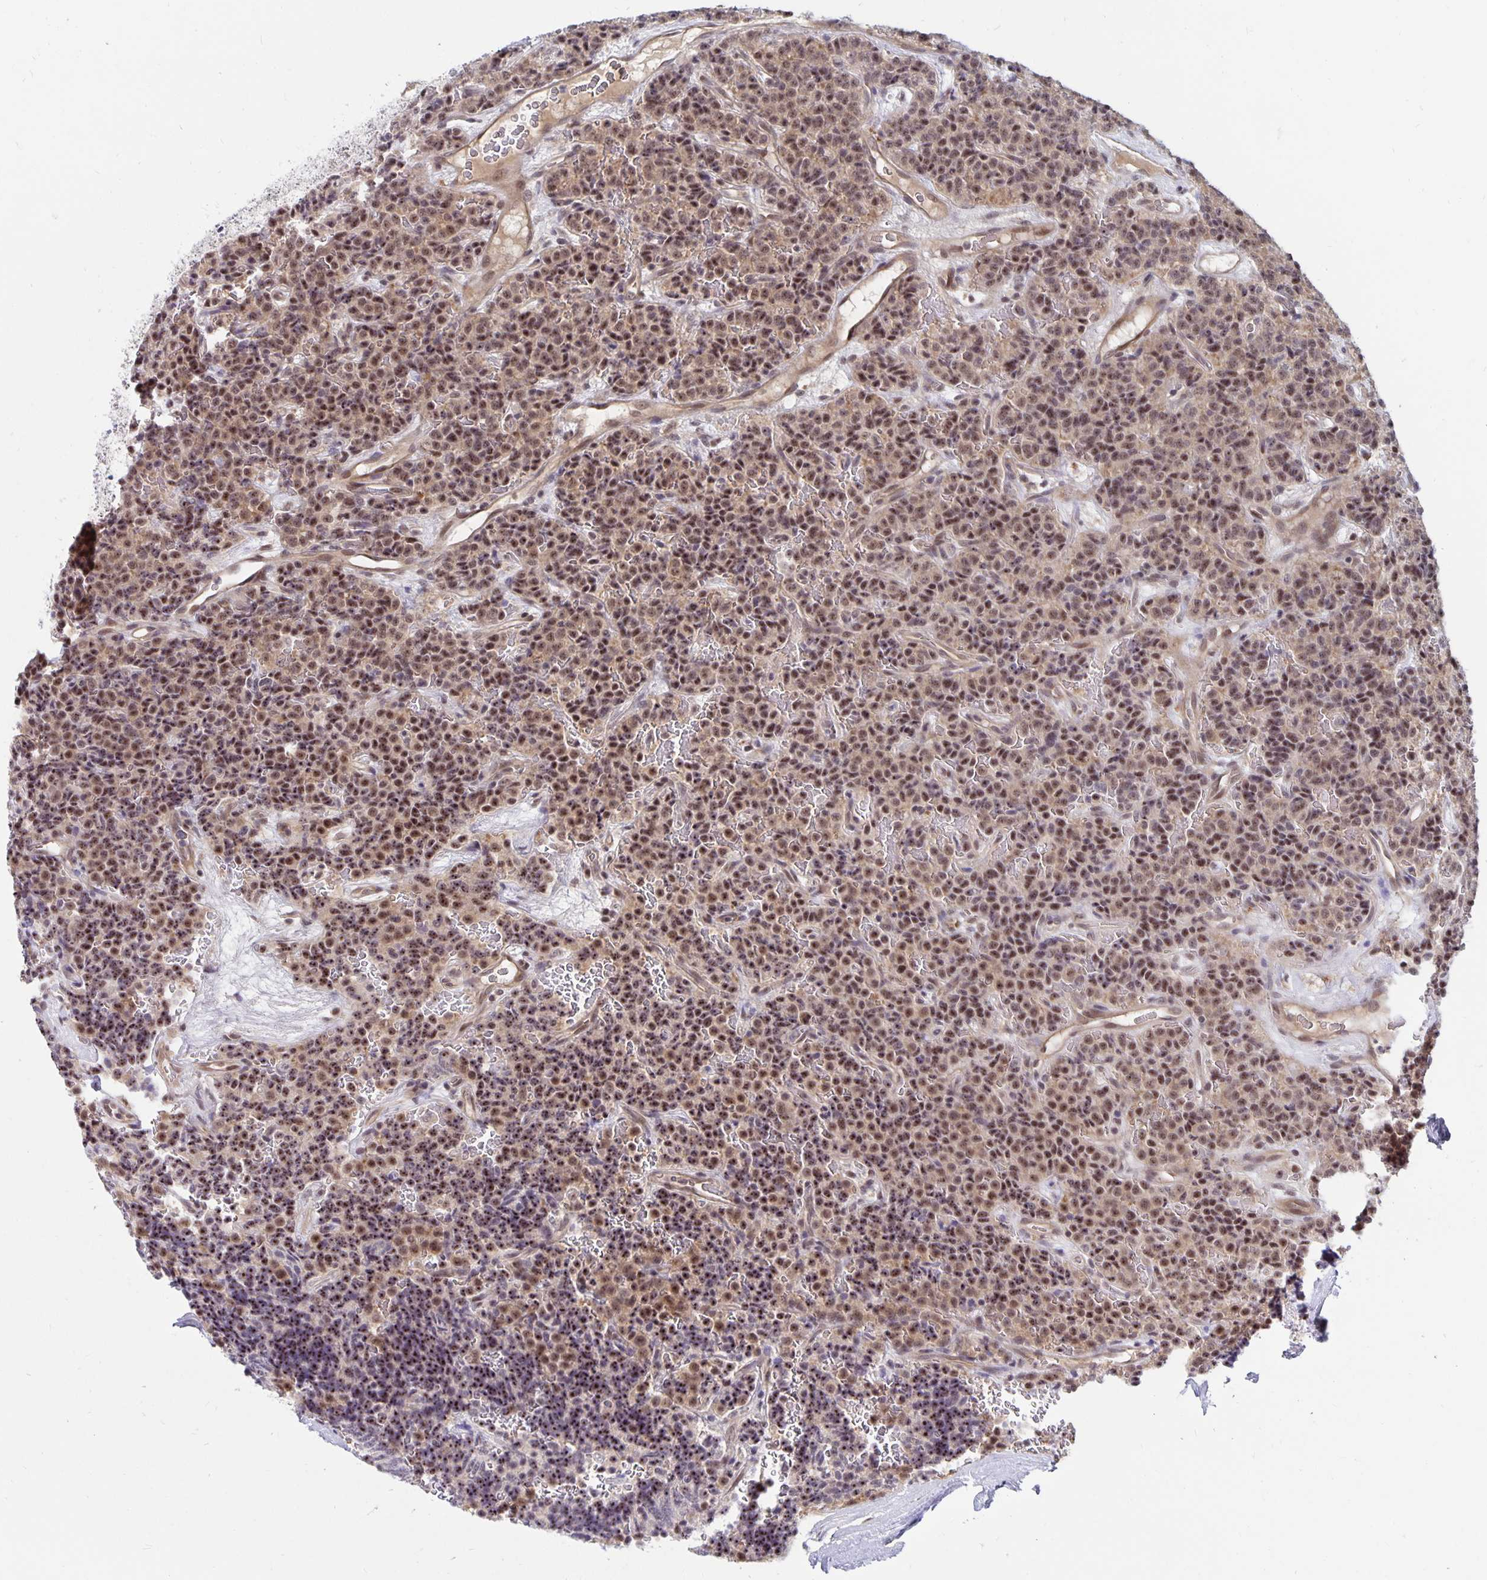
{"staining": {"intensity": "moderate", "quantity": ">75%", "location": "nuclear"}, "tissue": "carcinoid", "cell_type": "Tumor cells", "image_type": "cancer", "snomed": [{"axis": "morphology", "description": "Carcinoid, malignant, NOS"}, {"axis": "topography", "description": "Pancreas"}], "caption": "Carcinoid stained with IHC displays moderate nuclear positivity in about >75% of tumor cells.", "gene": "EXOC6B", "patient": {"sex": "male", "age": 36}}